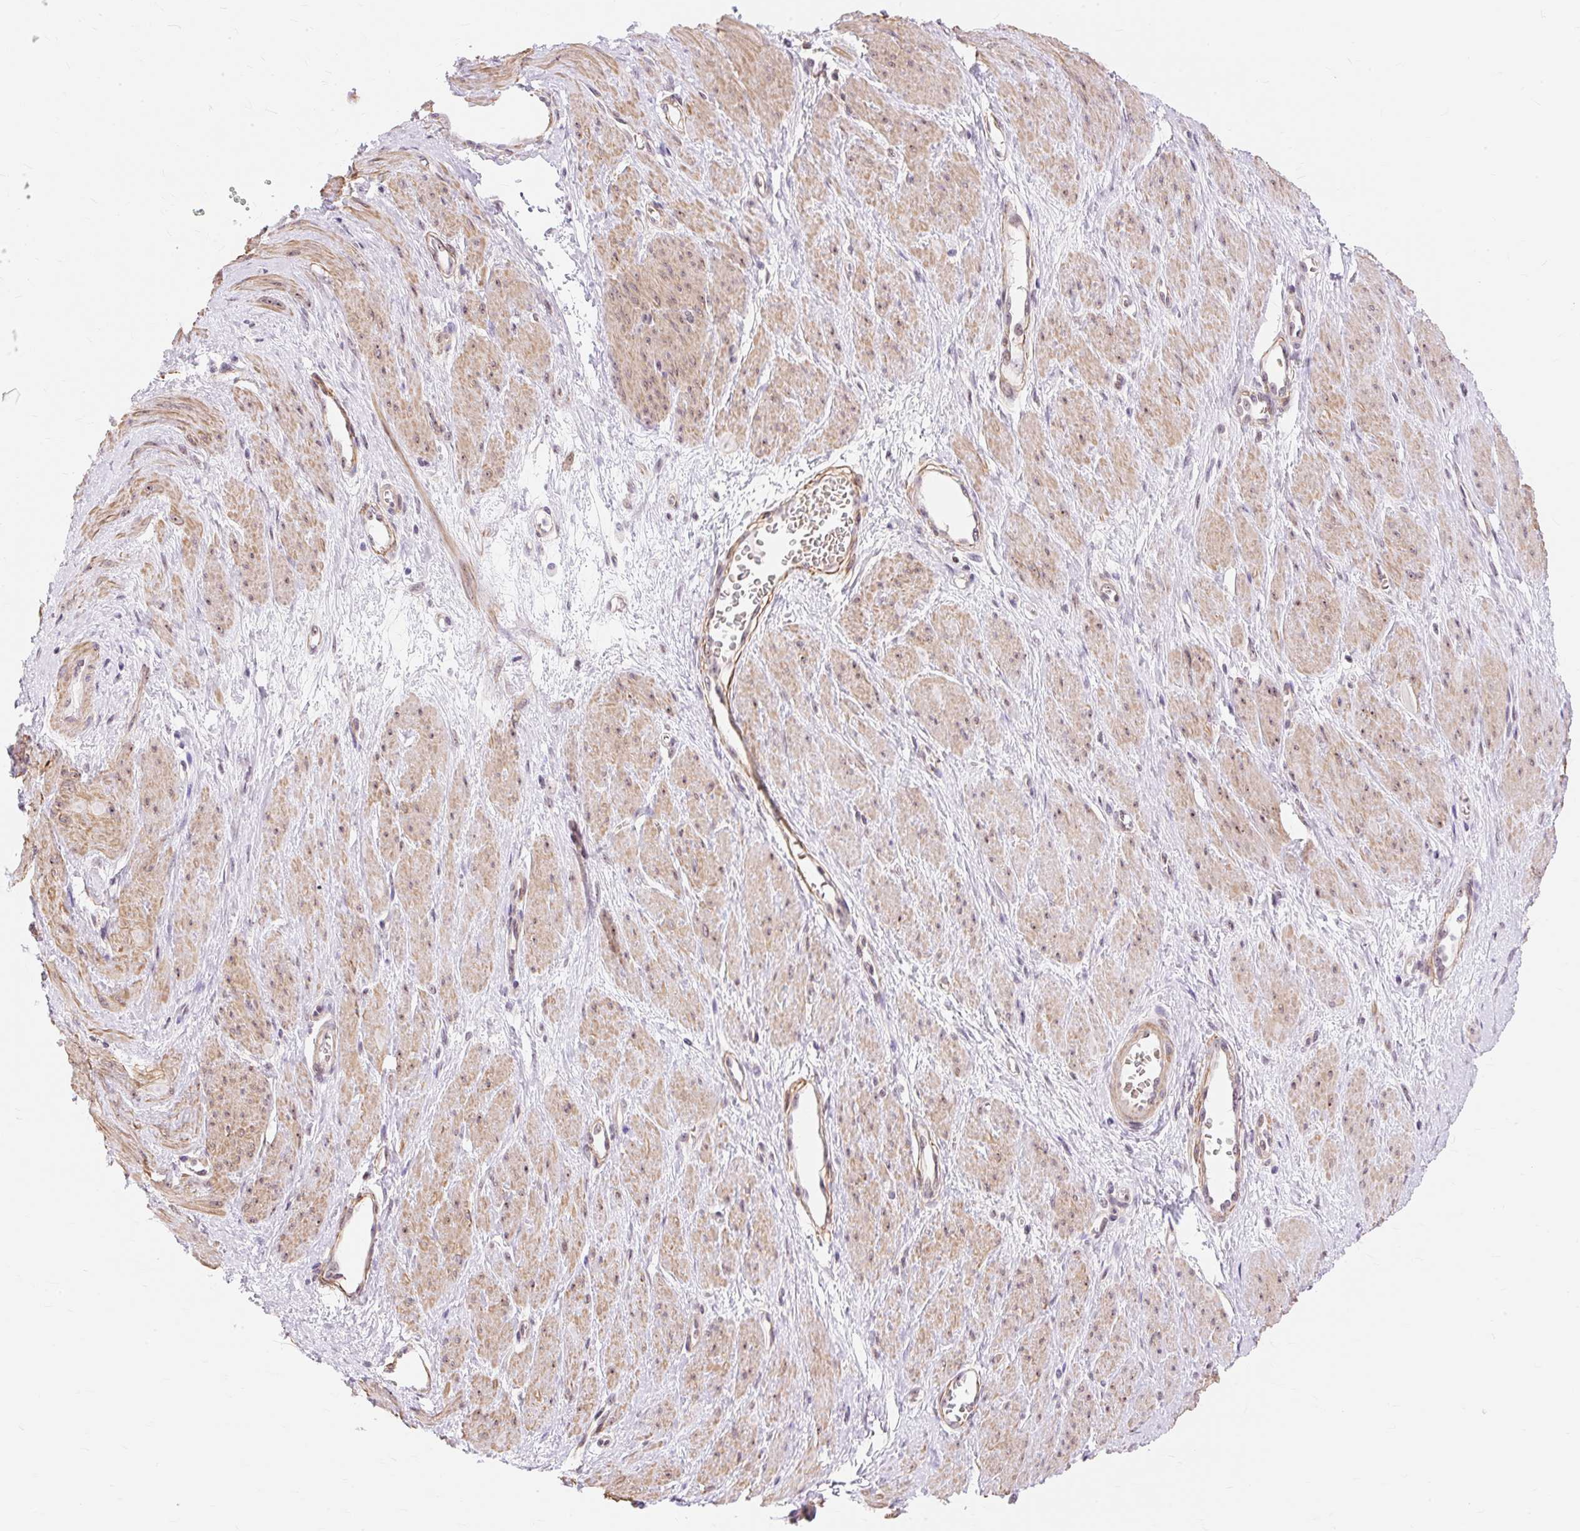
{"staining": {"intensity": "moderate", "quantity": "25%-75%", "location": "cytoplasmic/membranous,nuclear"}, "tissue": "smooth muscle", "cell_type": "Smooth muscle cells", "image_type": "normal", "snomed": [{"axis": "morphology", "description": "Normal tissue, NOS"}, {"axis": "topography", "description": "Smooth muscle"}, {"axis": "topography", "description": "Uterus"}], "caption": "DAB (3,3'-diaminobenzidine) immunohistochemical staining of benign human smooth muscle reveals moderate cytoplasmic/membranous,nuclear protein positivity in approximately 25%-75% of smooth muscle cells.", "gene": "OBP2A", "patient": {"sex": "female", "age": 39}}